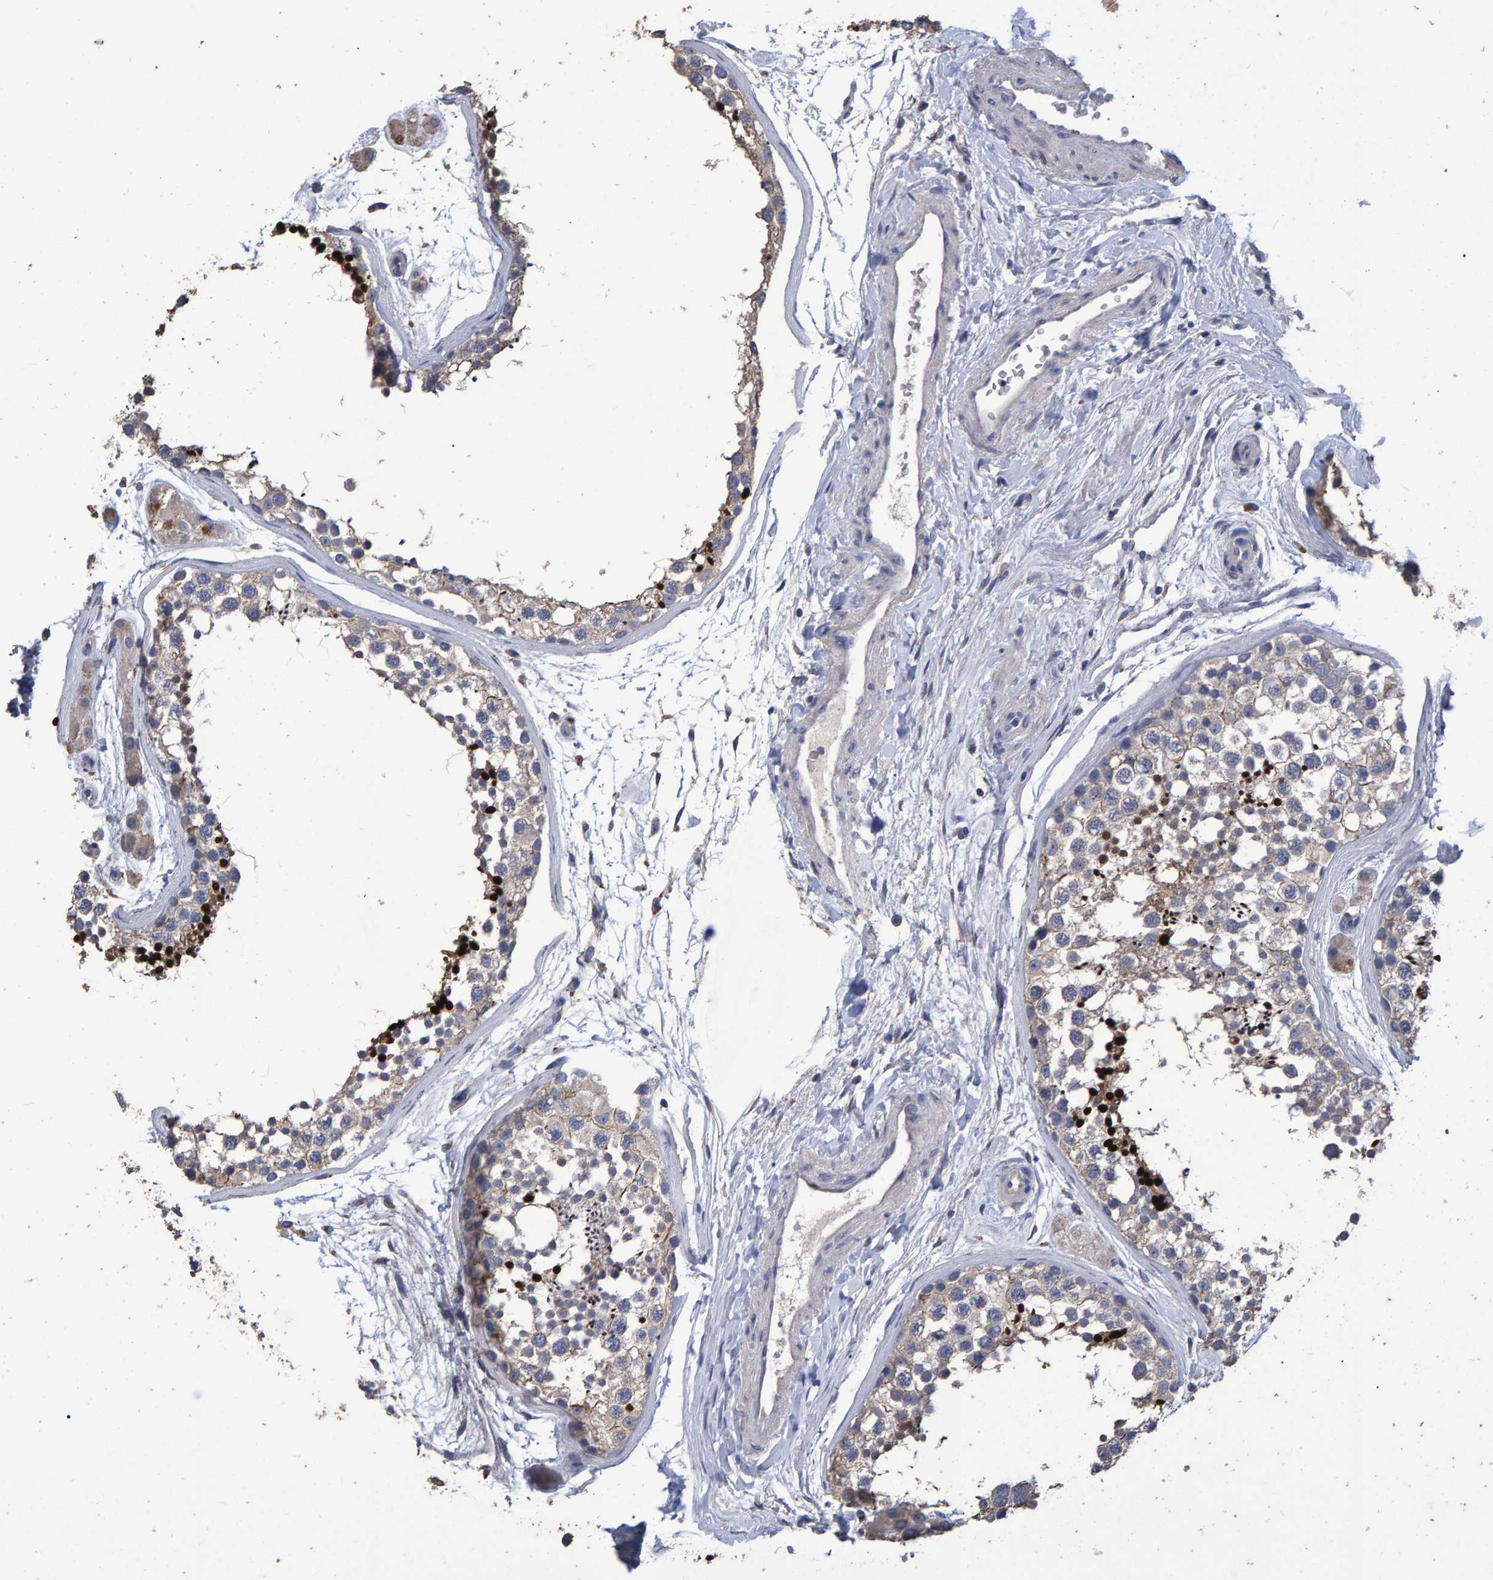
{"staining": {"intensity": "strong", "quantity": "<25%", "location": "nuclear"}, "tissue": "testis", "cell_type": "Cells in seminiferous ducts", "image_type": "normal", "snomed": [{"axis": "morphology", "description": "Normal tissue, NOS"}, {"axis": "topography", "description": "Testis"}], "caption": "Immunohistochemistry (DAB (3,3'-diaminobenzidine)) staining of normal testis shows strong nuclear protein staining in approximately <25% of cells in seminiferous ducts.", "gene": "HEMGN", "patient": {"sex": "male", "age": 56}}